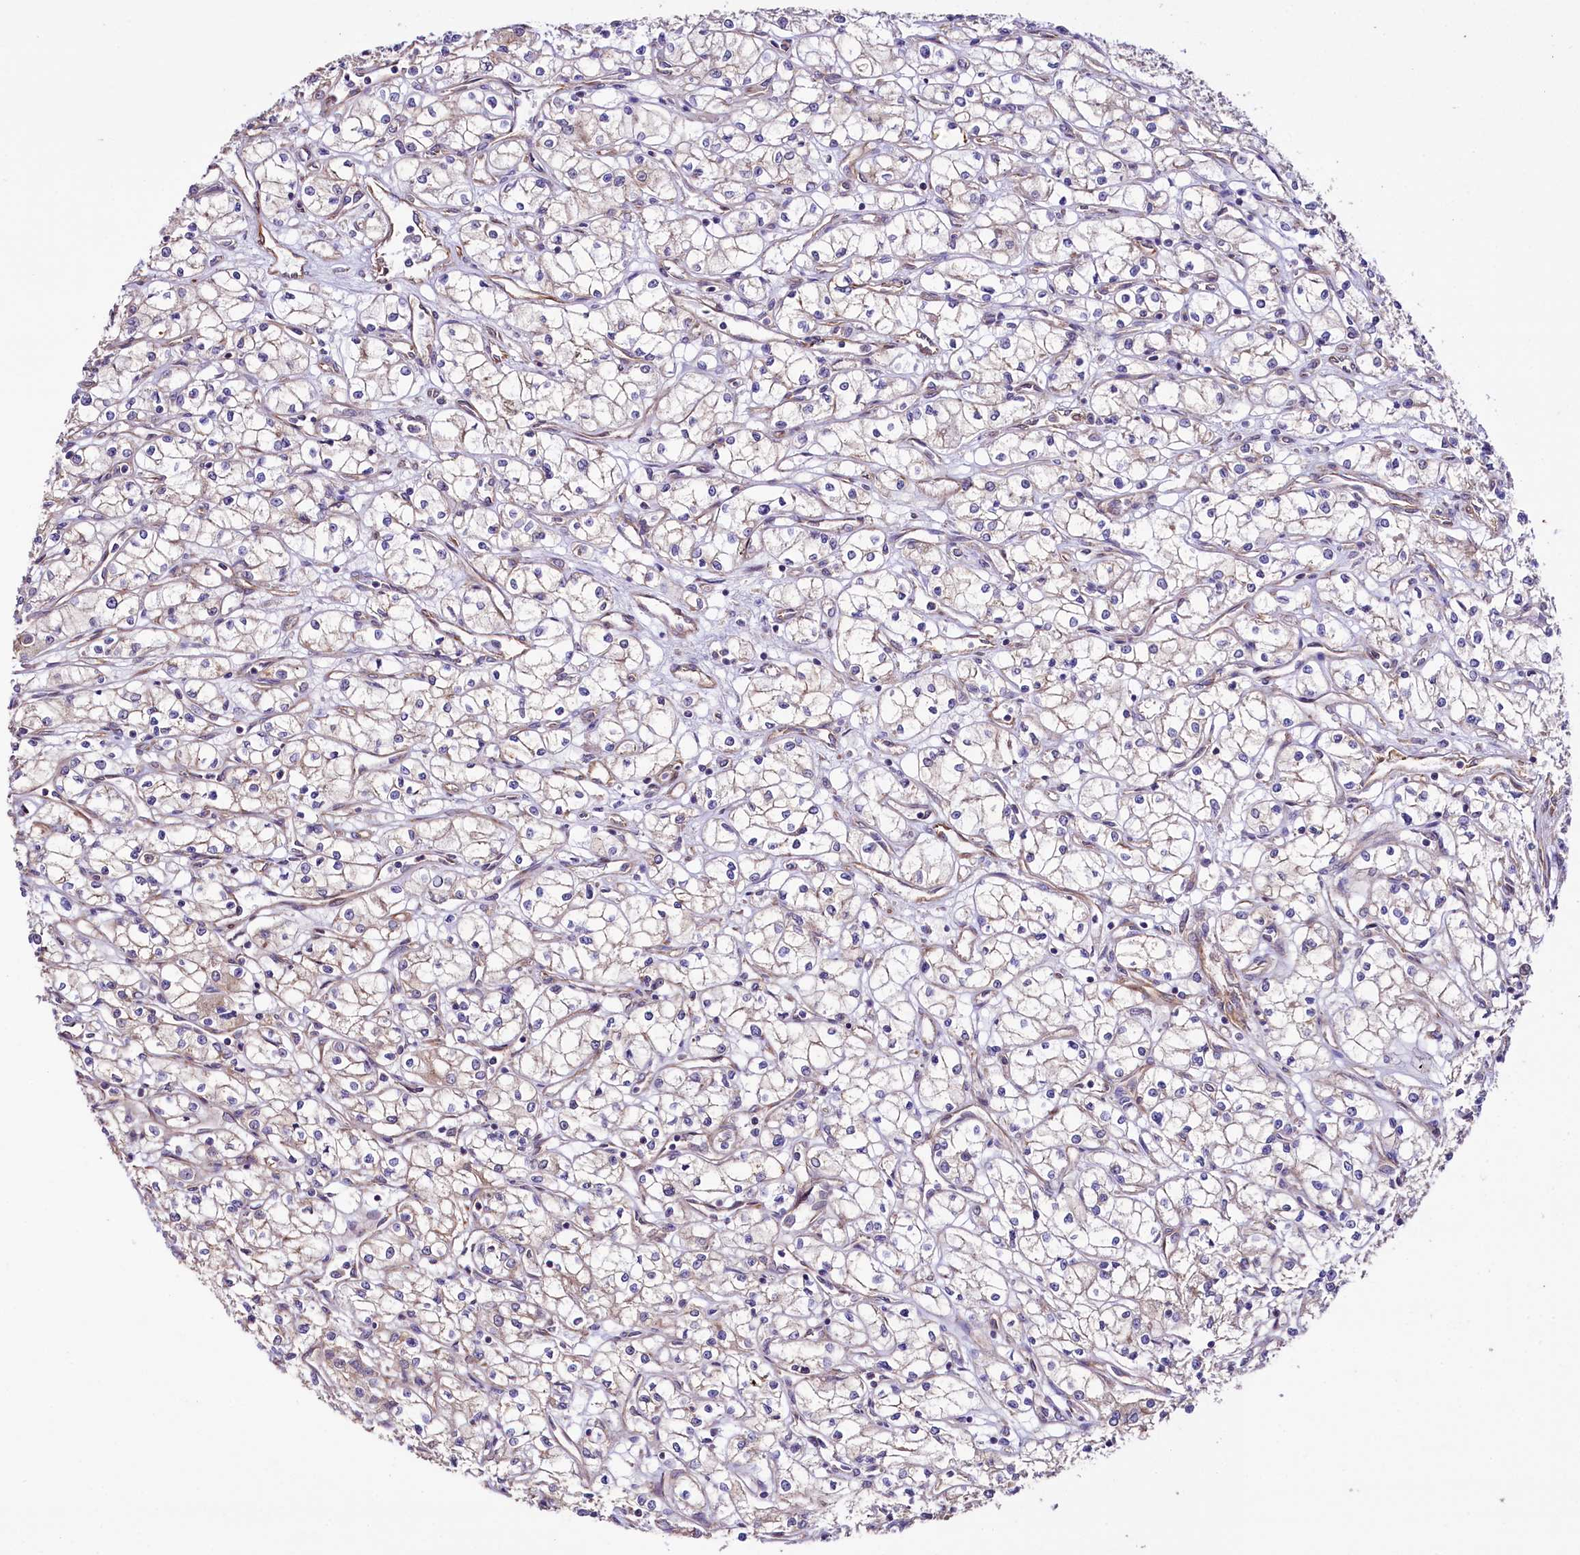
{"staining": {"intensity": "weak", "quantity": "<25%", "location": "cytoplasmic/membranous"}, "tissue": "renal cancer", "cell_type": "Tumor cells", "image_type": "cancer", "snomed": [{"axis": "morphology", "description": "Adenocarcinoma, NOS"}, {"axis": "topography", "description": "Kidney"}], "caption": "Tumor cells show no significant expression in adenocarcinoma (renal).", "gene": "SPATS2", "patient": {"sex": "male", "age": 59}}